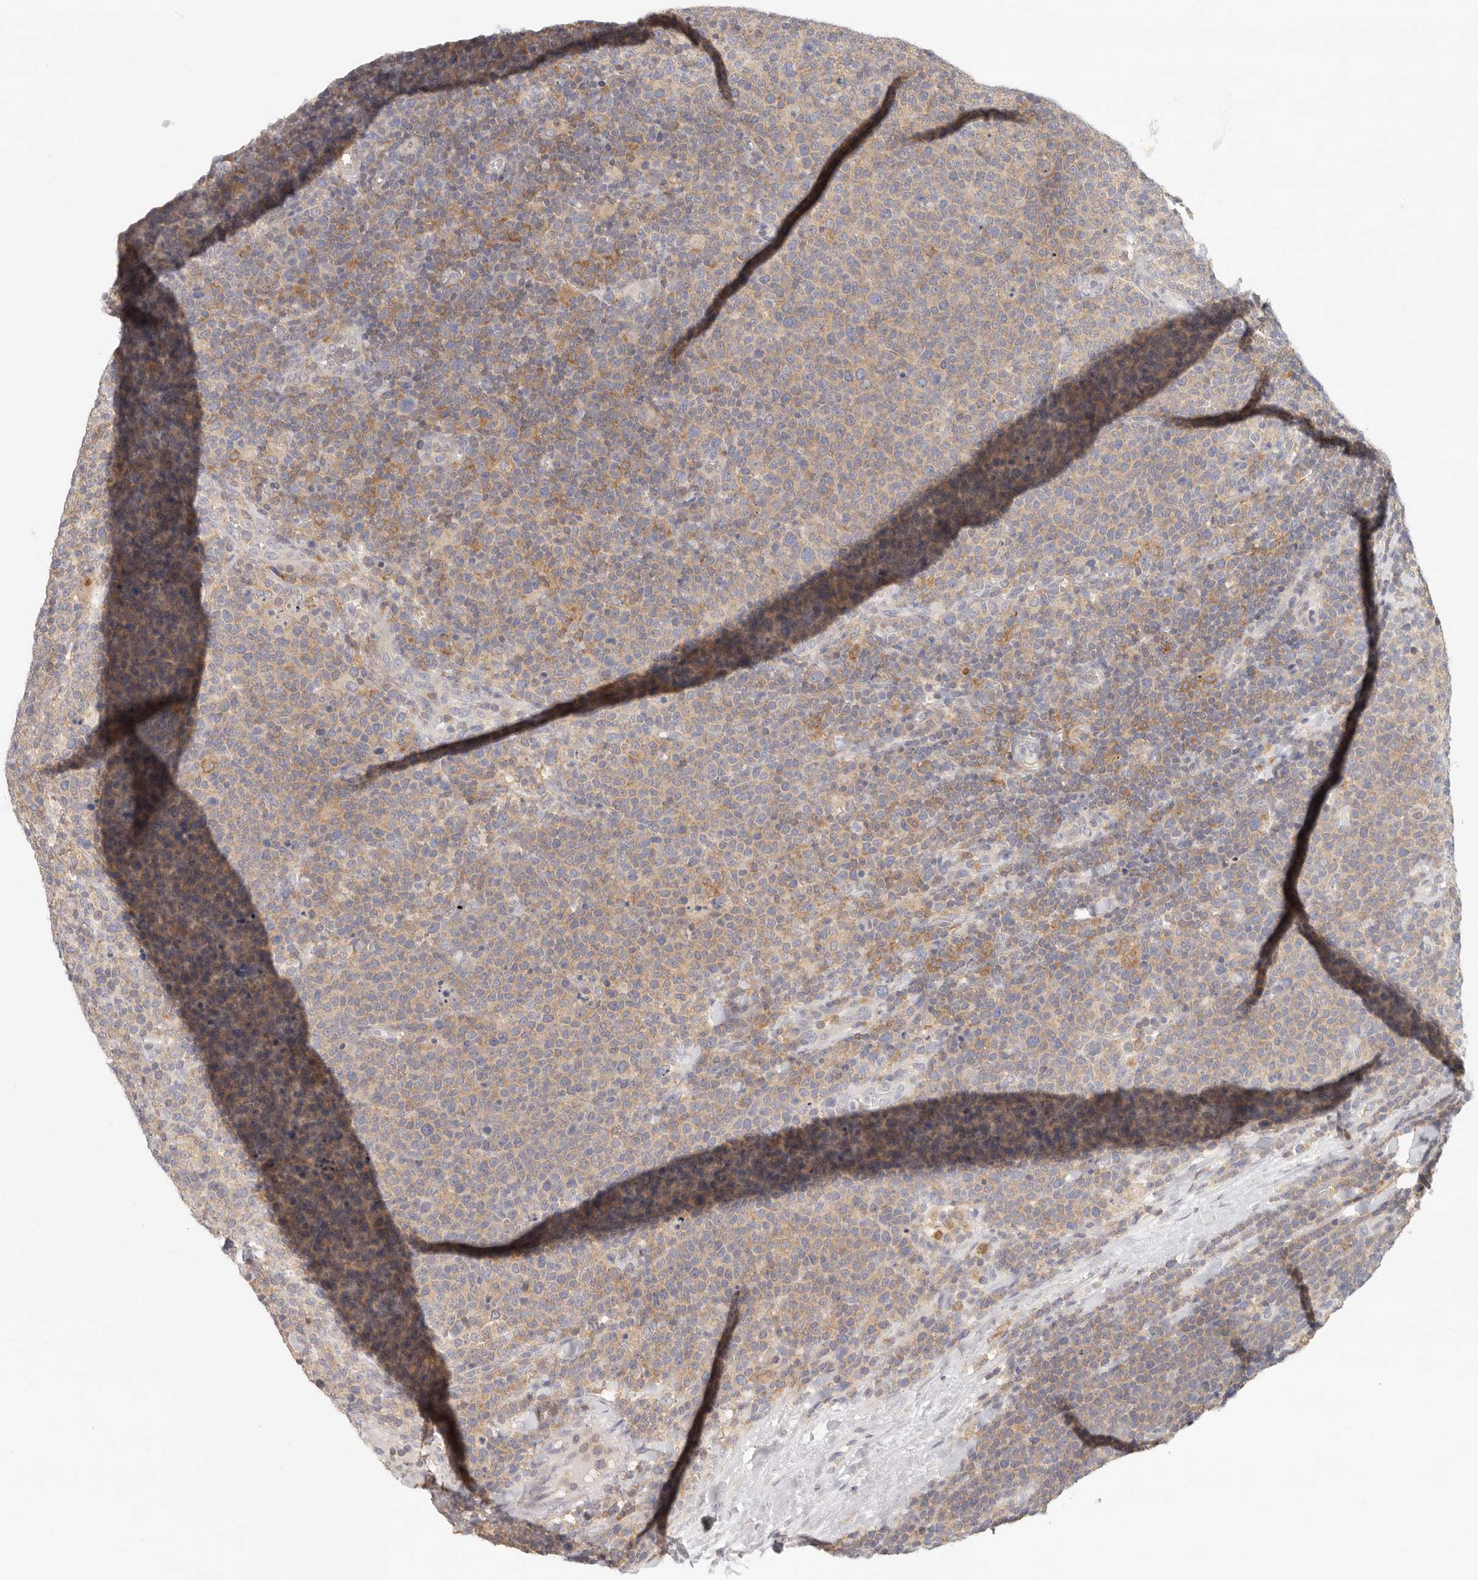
{"staining": {"intensity": "moderate", "quantity": ">75%", "location": "cytoplasmic/membranous"}, "tissue": "lymphoma", "cell_type": "Tumor cells", "image_type": "cancer", "snomed": [{"axis": "morphology", "description": "Malignant lymphoma, non-Hodgkin's type, High grade"}, {"axis": "topography", "description": "Lymph node"}], "caption": "IHC photomicrograph of malignant lymphoma, non-Hodgkin's type (high-grade) stained for a protein (brown), which shows medium levels of moderate cytoplasmic/membranous expression in about >75% of tumor cells.", "gene": "ANXA9", "patient": {"sex": "male", "age": 61}}